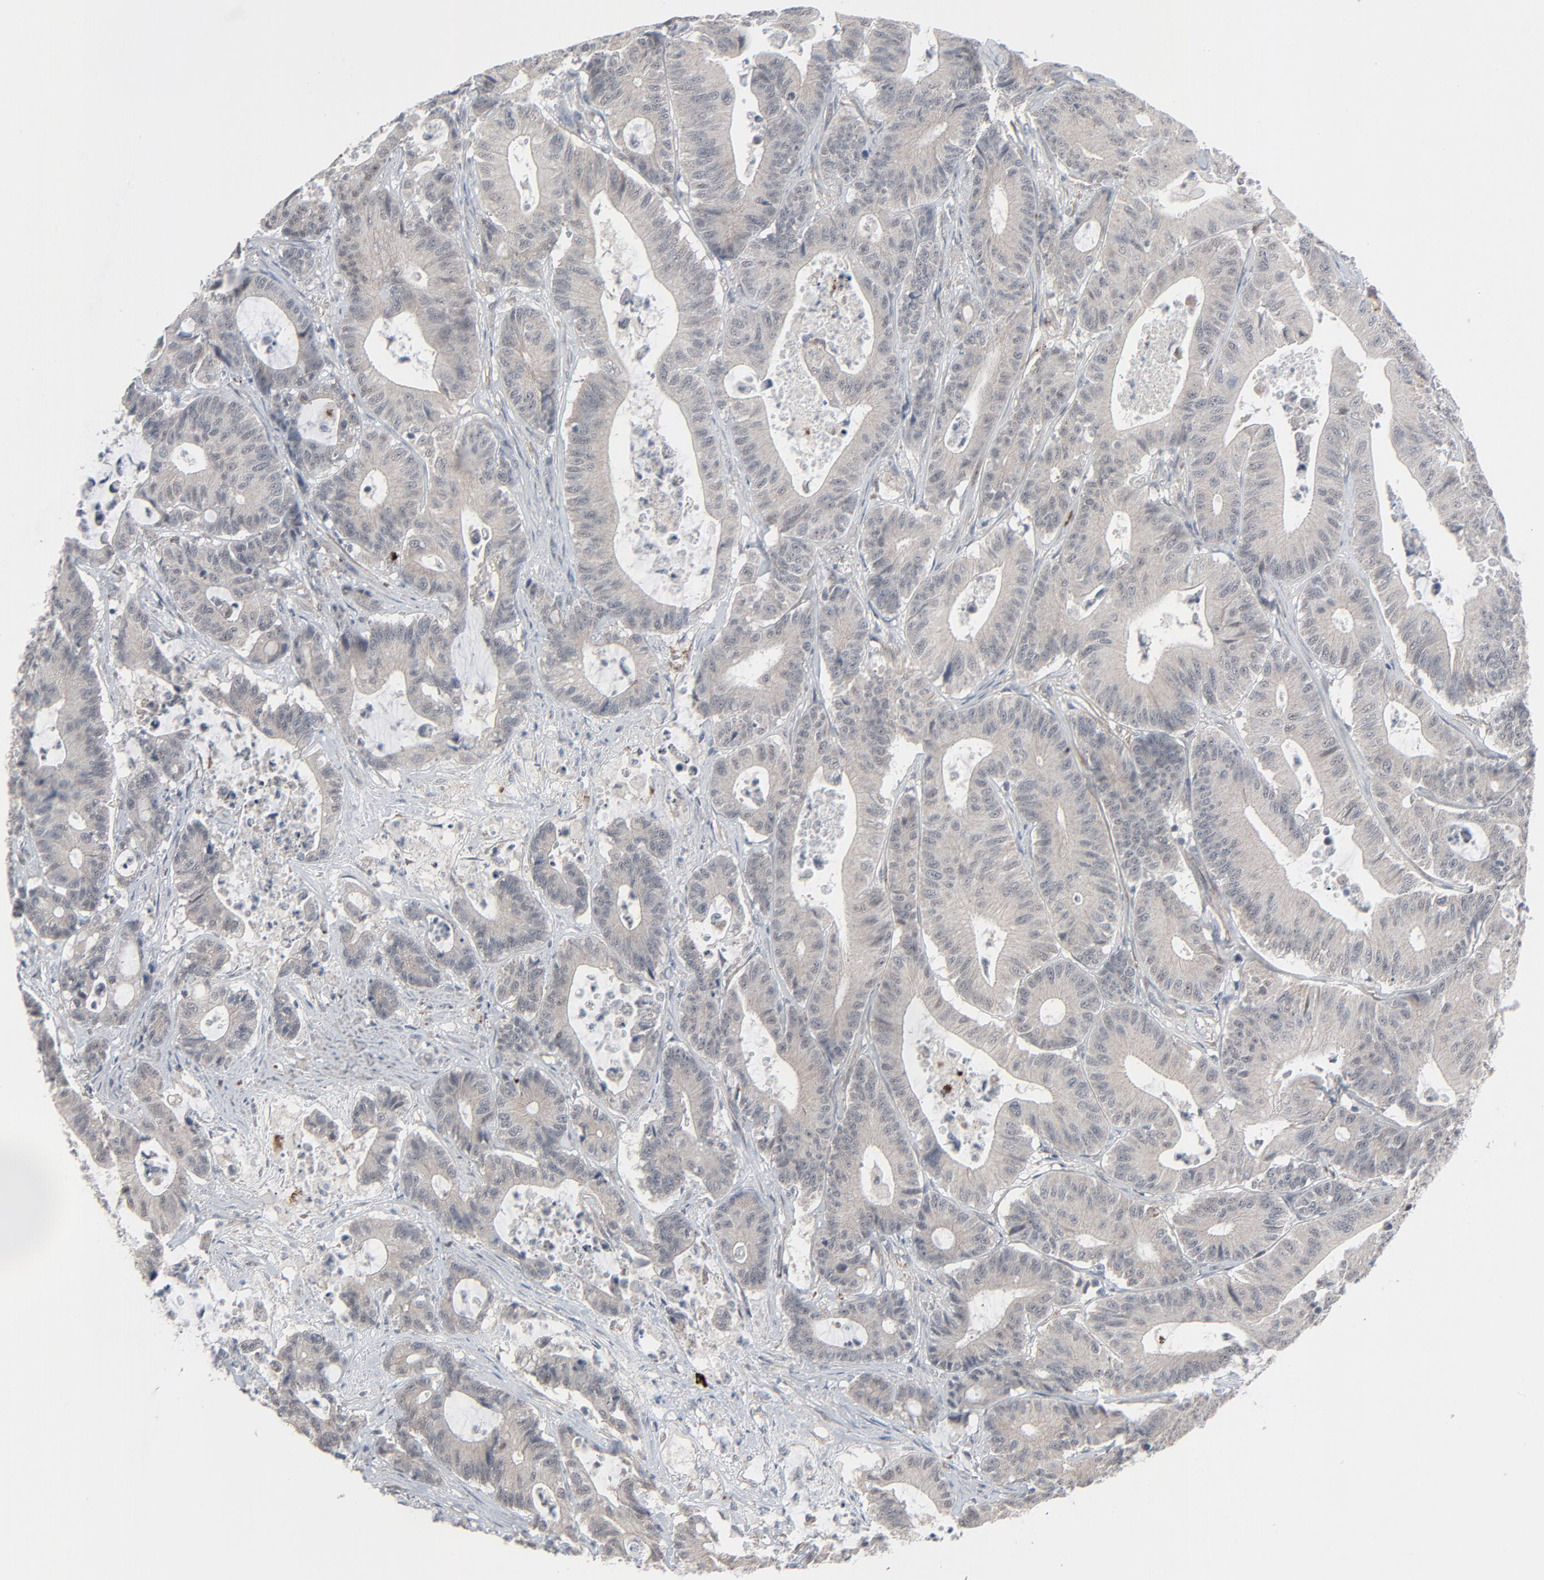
{"staining": {"intensity": "weak", "quantity": ">75%", "location": "cytoplasmic/membranous"}, "tissue": "colorectal cancer", "cell_type": "Tumor cells", "image_type": "cancer", "snomed": [{"axis": "morphology", "description": "Adenocarcinoma, NOS"}, {"axis": "topography", "description": "Colon"}], "caption": "Protein staining shows weak cytoplasmic/membranous expression in about >75% of tumor cells in adenocarcinoma (colorectal).", "gene": "NEUROD1", "patient": {"sex": "female", "age": 84}}